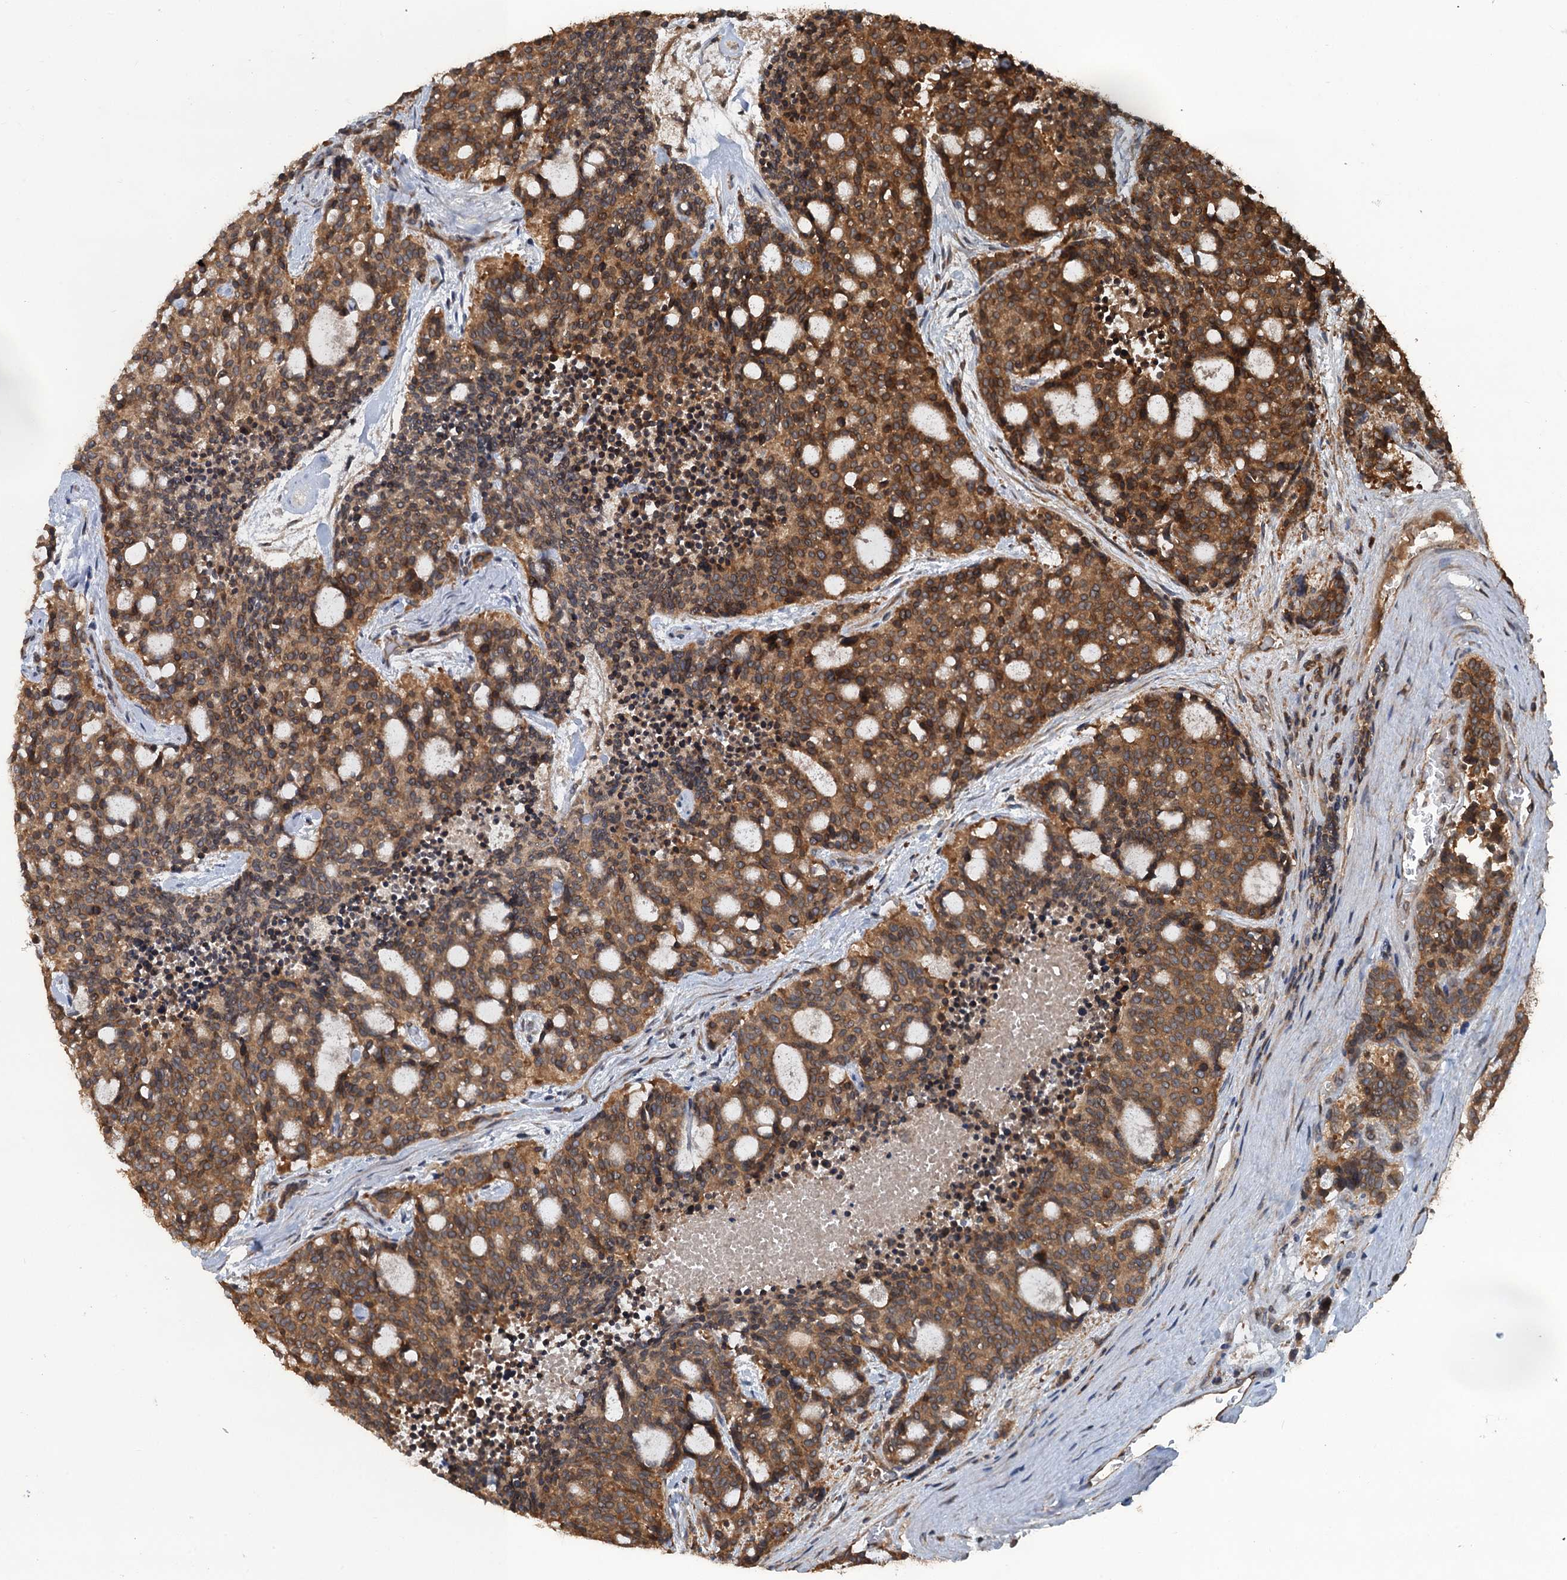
{"staining": {"intensity": "moderate", "quantity": ">75%", "location": "cytoplasmic/membranous,nuclear"}, "tissue": "carcinoid", "cell_type": "Tumor cells", "image_type": "cancer", "snomed": [{"axis": "morphology", "description": "Carcinoid, malignant, NOS"}, {"axis": "topography", "description": "Pancreas"}], "caption": "Carcinoid was stained to show a protein in brown. There is medium levels of moderate cytoplasmic/membranous and nuclear positivity in about >75% of tumor cells.", "gene": "GLE1", "patient": {"sex": "female", "age": 54}}